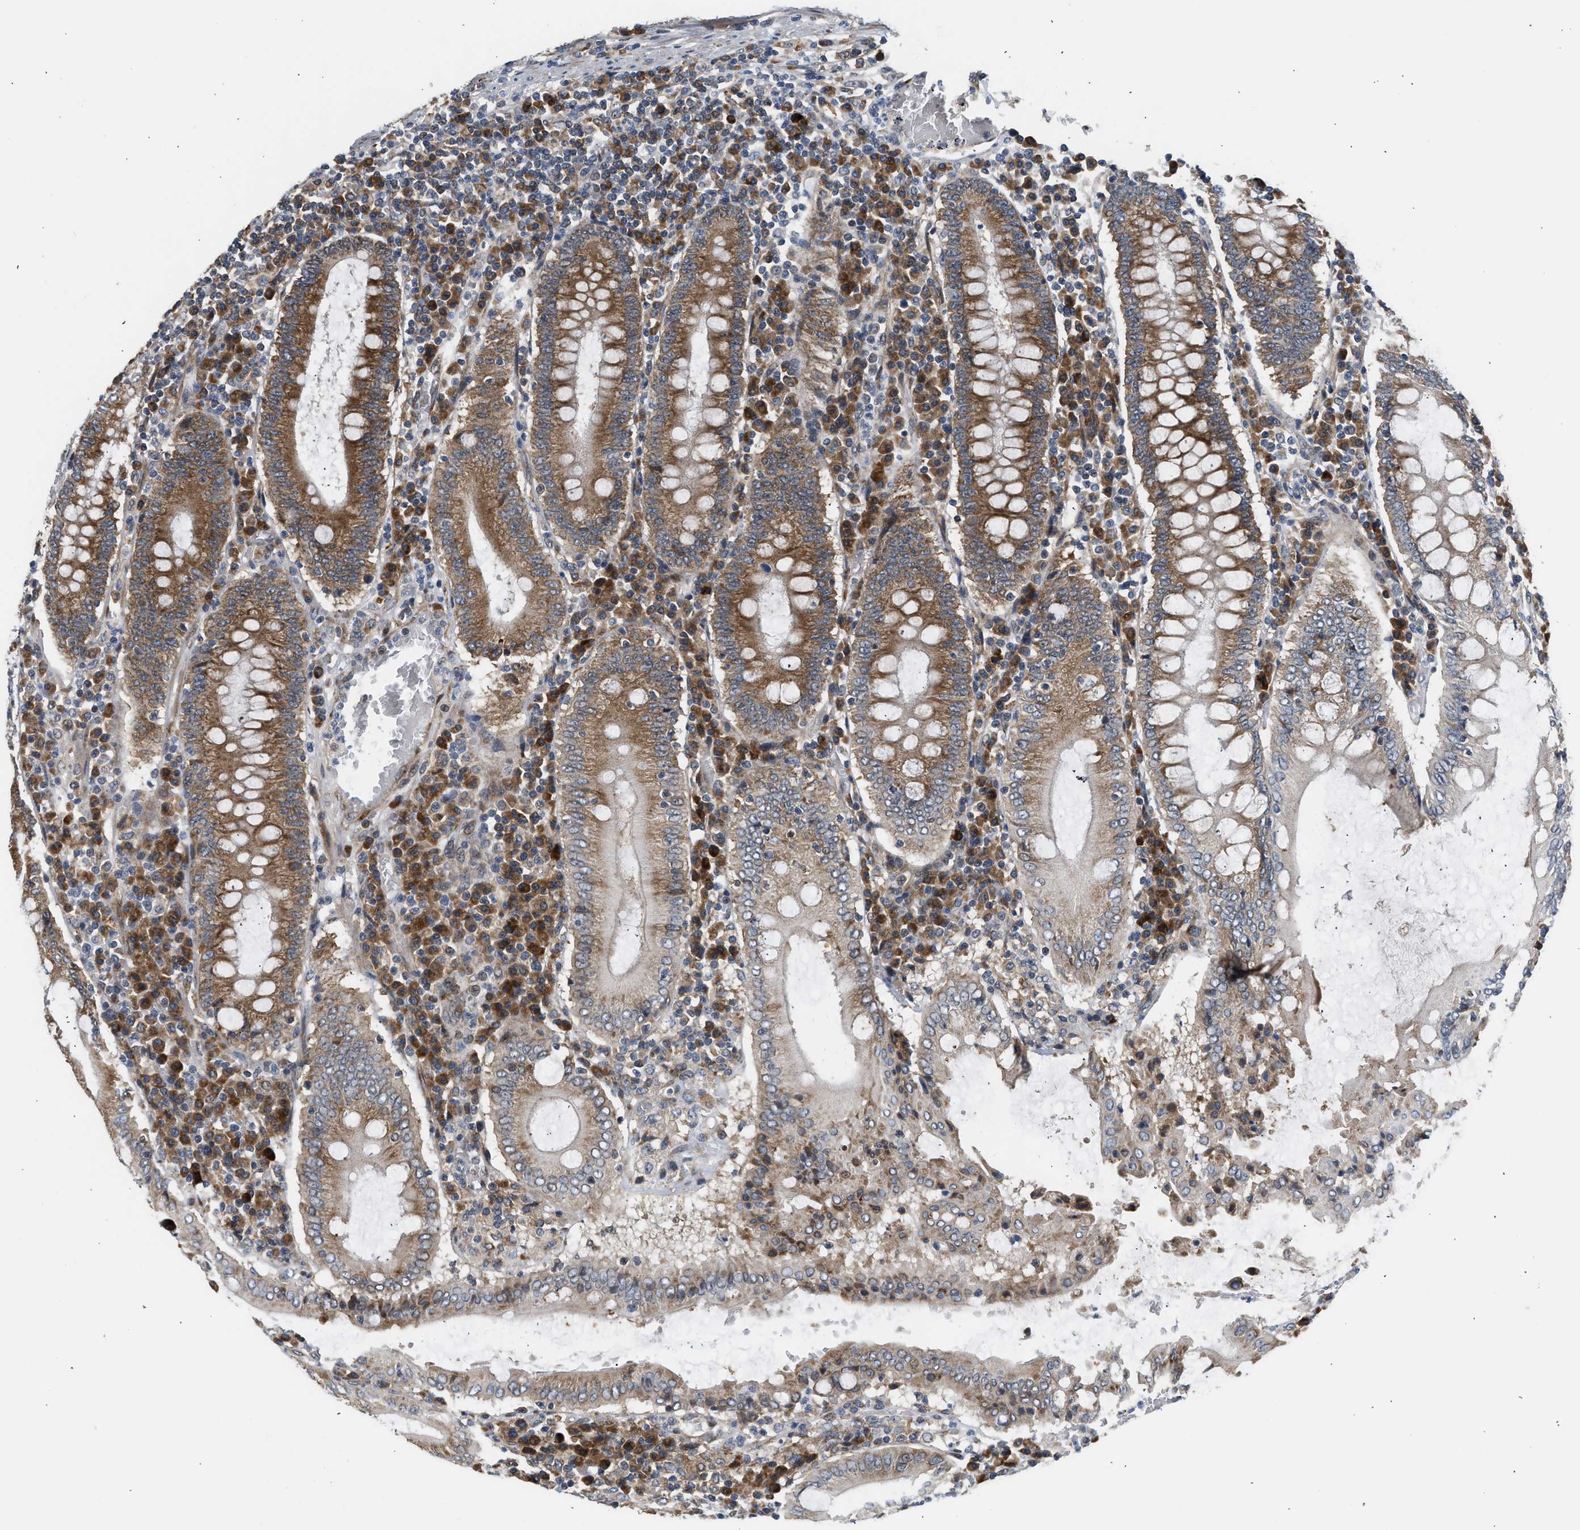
{"staining": {"intensity": "moderate", "quantity": ">75%", "location": "cytoplasmic/membranous"}, "tissue": "colorectal cancer", "cell_type": "Tumor cells", "image_type": "cancer", "snomed": [{"axis": "morphology", "description": "Normal tissue, NOS"}, {"axis": "morphology", "description": "Adenocarcinoma, NOS"}, {"axis": "topography", "description": "Colon"}], "caption": "Tumor cells demonstrate medium levels of moderate cytoplasmic/membranous staining in about >75% of cells in human colorectal adenocarcinoma.", "gene": "POLG2", "patient": {"sex": "female", "age": 75}}